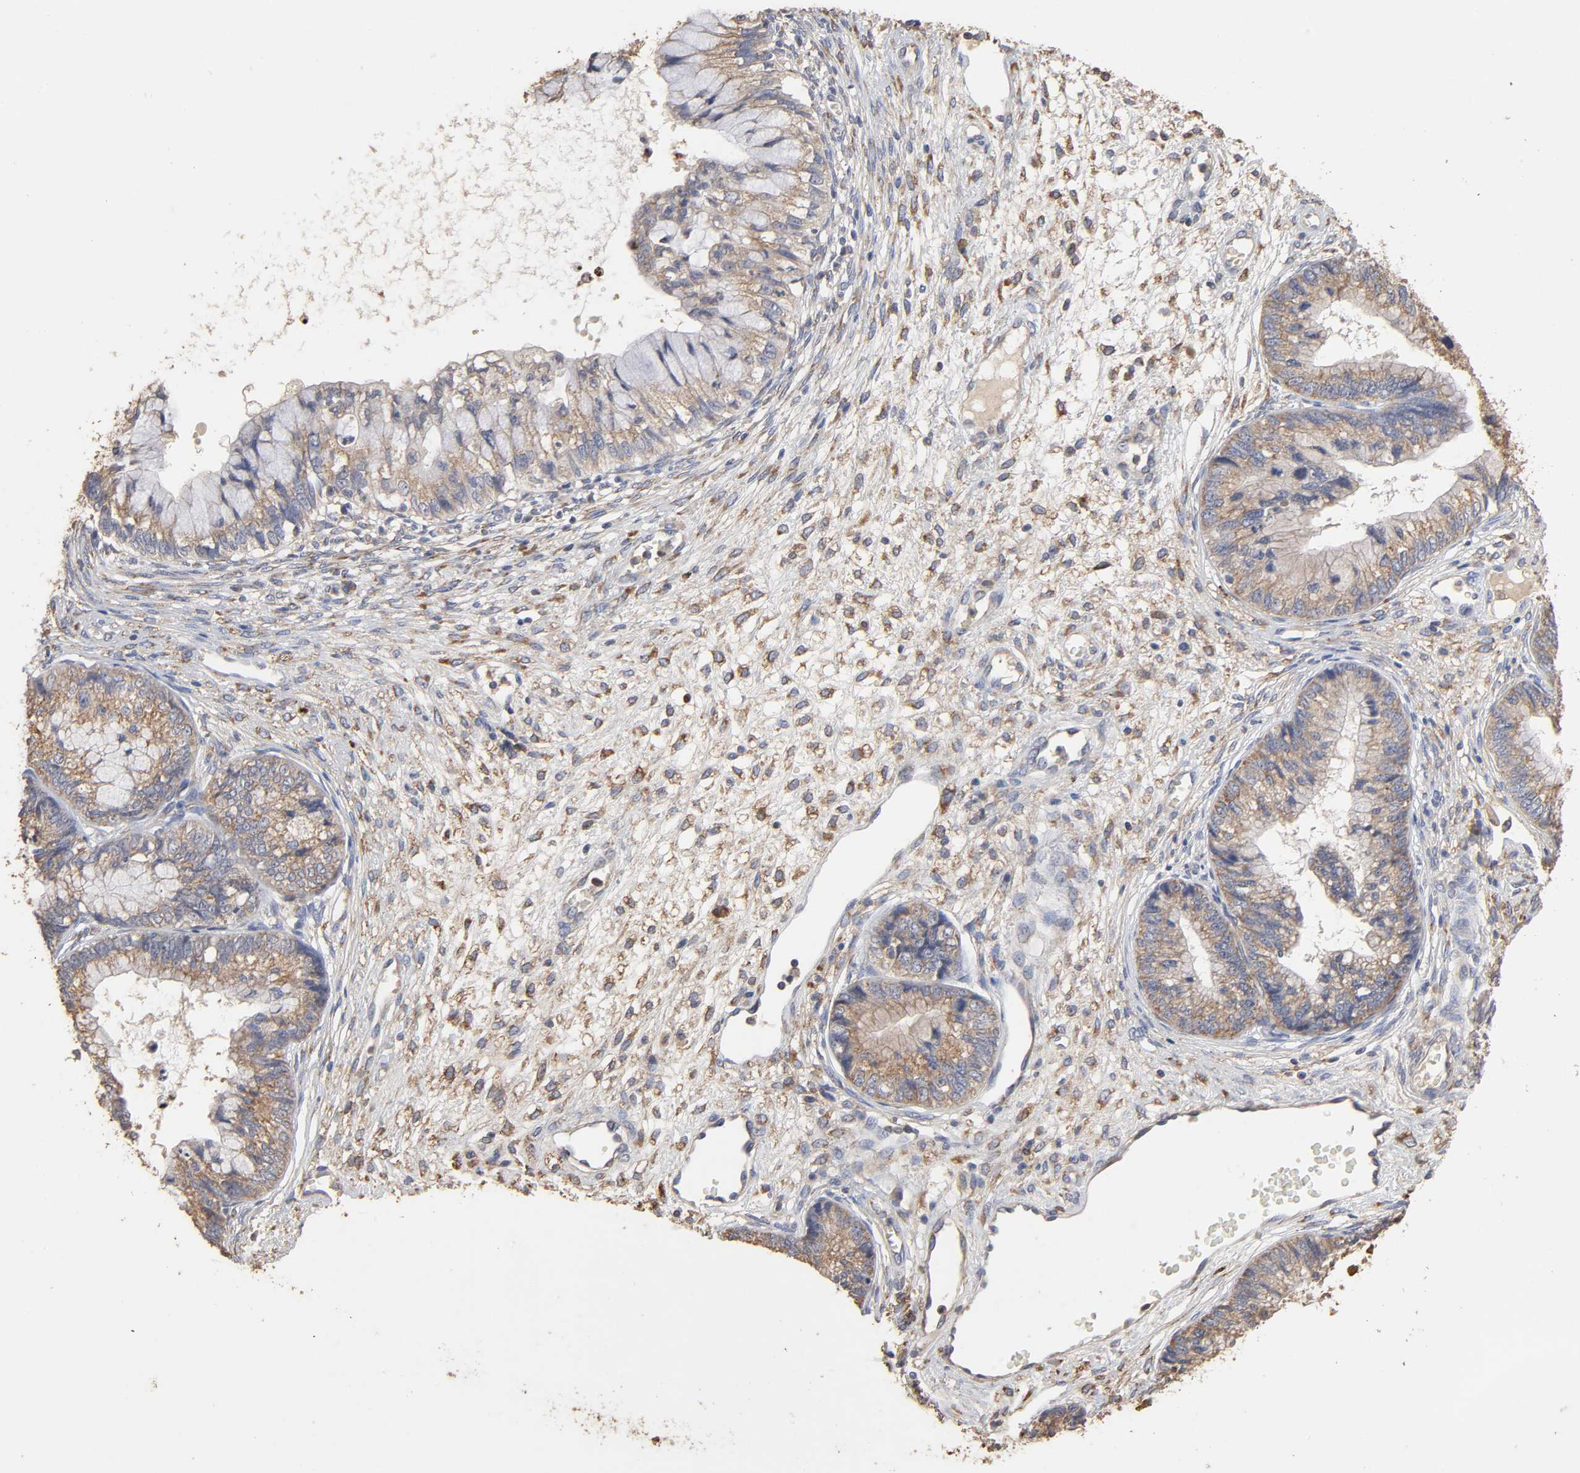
{"staining": {"intensity": "moderate", "quantity": ">75%", "location": "cytoplasmic/membranous"}, "tissue": "cervical cancer", "cell_type": "Tumor cells", "image_type": "cancer", "snomed": [{"axis": "morphology", "description": "Adenocarcinoma, NOS"}, {"axis": "topography", "description": "Cervix"}], "caption": "DAB (3,3'-diaminobenzidine) immunohistochemical staining of cervical adenocarcinoma exhibits moderate cytoplasmic/membranous protein positivity in approximately >75% of tumor cells. The protein is shown in brown color, while the nuclei are stained blue.", "gene": "EIF4G2", "patient": {"sex": "female", "age": 44}}